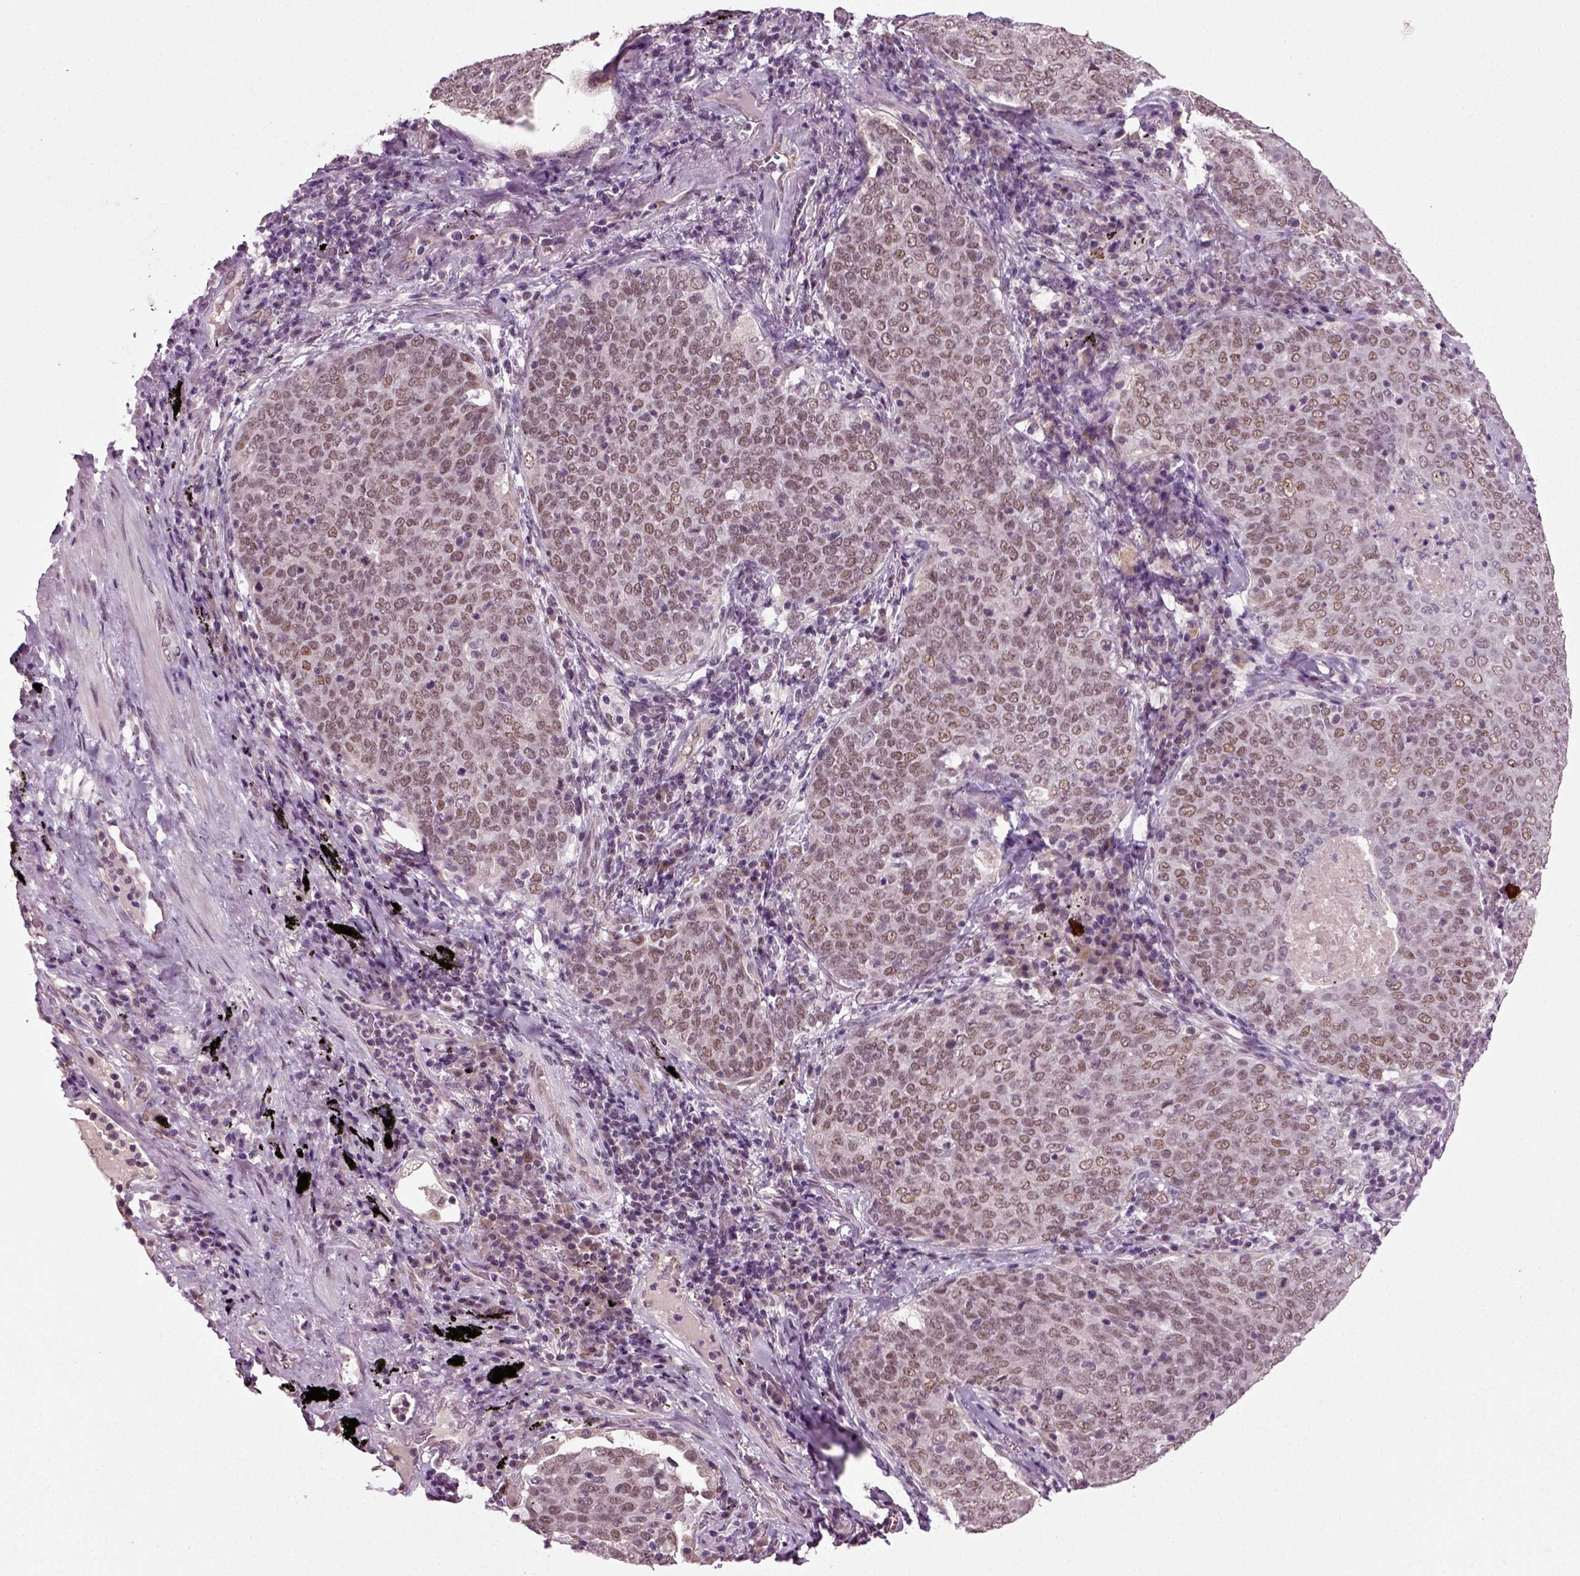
{"staining": {"intensity": "weak", "quantity": ">75%", "location": "nuclear"}, "tissue": "lung cancer", "cell_type": "Tumor cells", "image_type": "cancer", "snomed": [{"axis": "morphology", "description": "Squamous cell carcinoma, NOS"}, {"axis": "topography", "description": "Lung"}], "caption": "Protein expression analysis of lung cancer reveals weak nuclear positivity in about >75% of tumor cells. The staining is performed using DAB (3,3'-diaminobenzidine) brown chromogen to label protein expression. The nuclei are counter-stained blue using hematoxylin.", "gene": "RCOR3", "patient": {"sex": "male", "age": 82}}